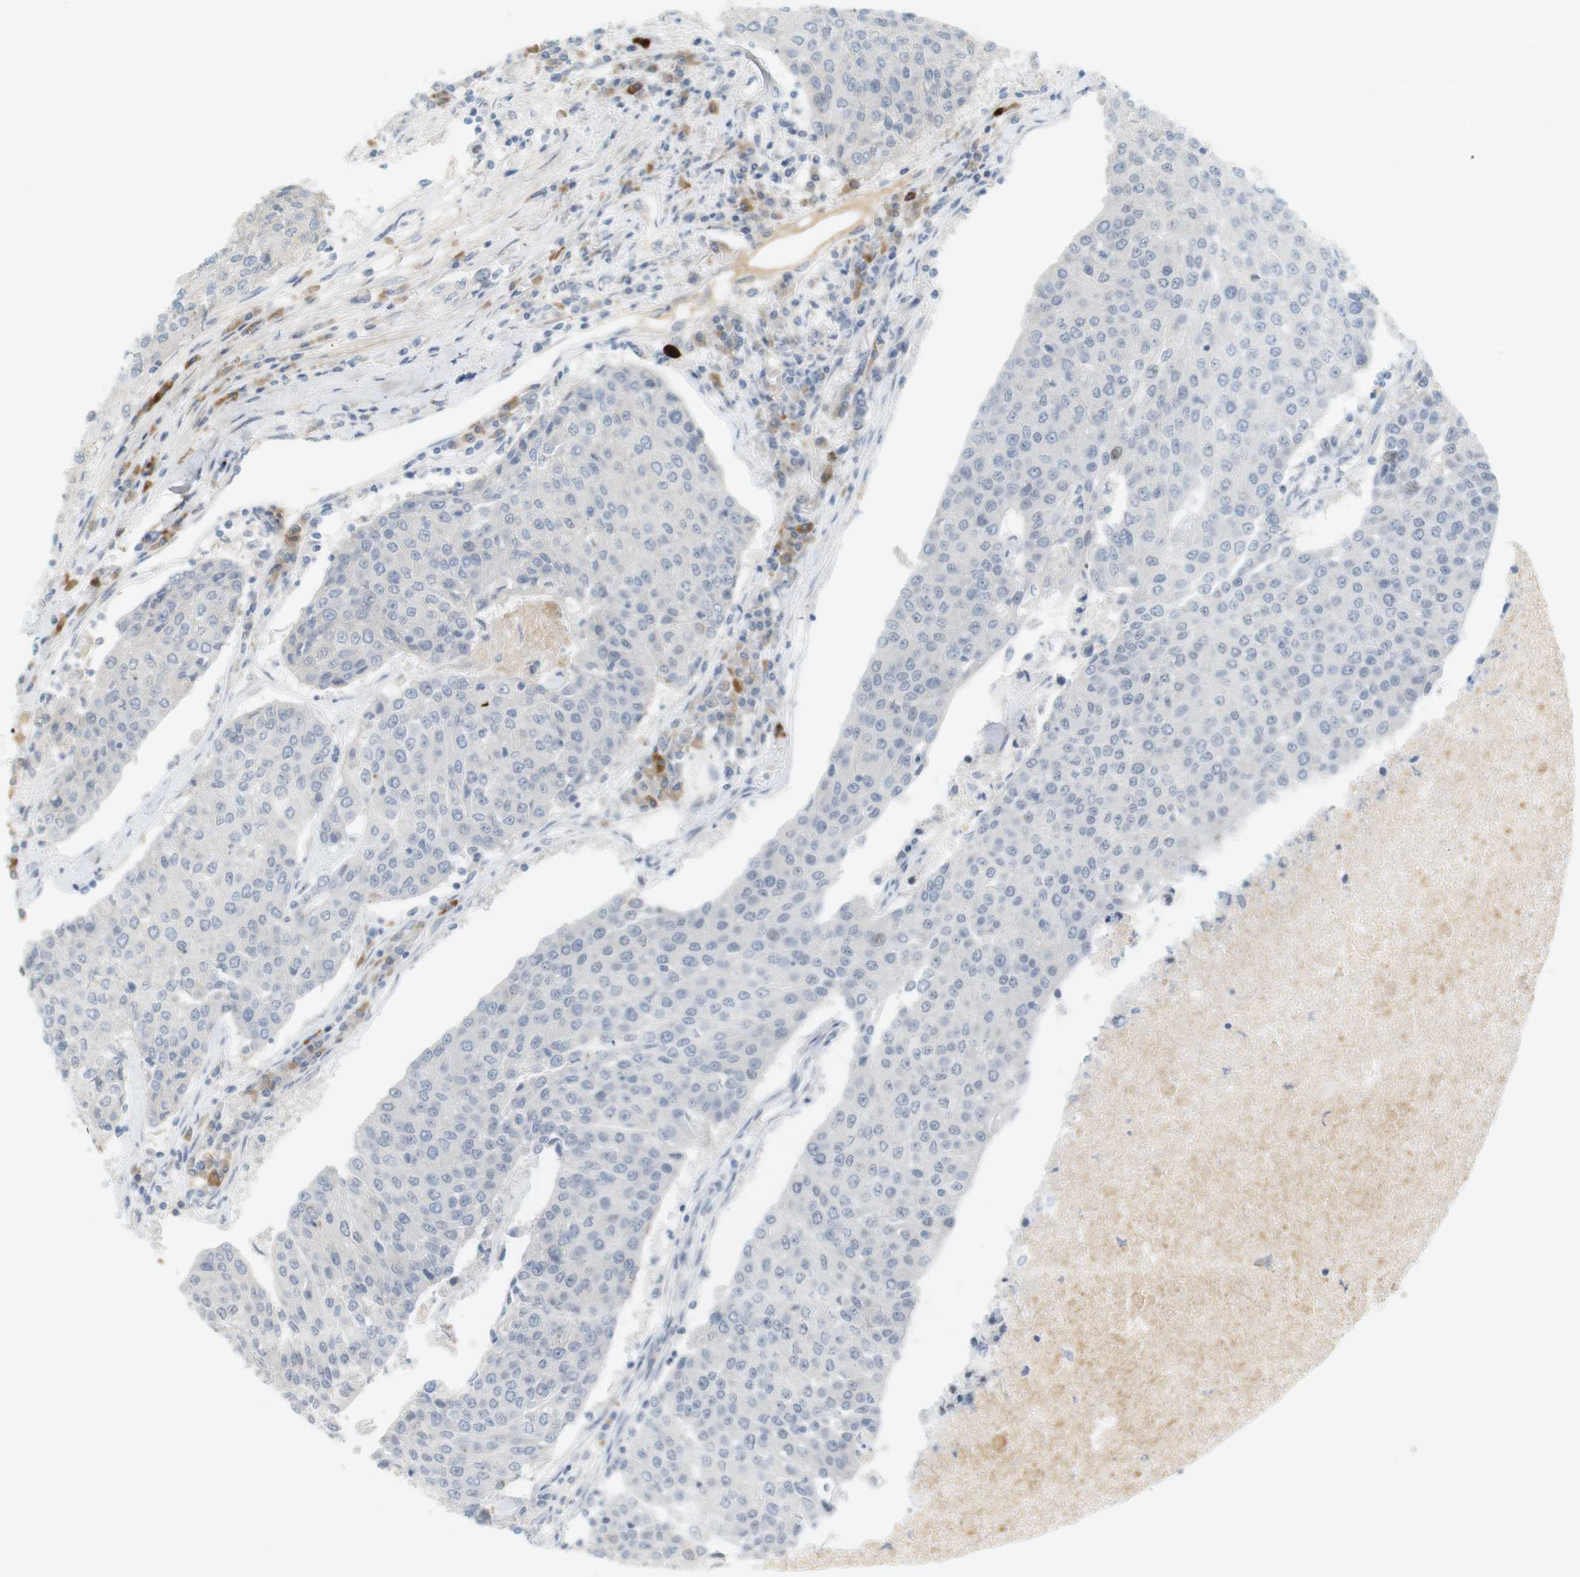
{"staining": {"intensity": "negative", "quantity": "none", "location": "none"}, "tissue": "urothelial cancer", "cell_type": "Tumor cells", "image_type": "cancer", "snomed": [{"axis": "morphology", "description": "Urothelial carcinoma, High grade"}, {"axis": "topography", "description": "Urinary bladder"}], "caption": "Tumor cells show no significant staining in urothelial cancer. (Stains: DAB (3,3'-diaminobenzidine) immunohistochemistry with hematoxylin counter stain, Microscopy: brightfield microscopy at high magnification).", "gene": "DMC1", "patient": {"sex": "female", "age": 85}}